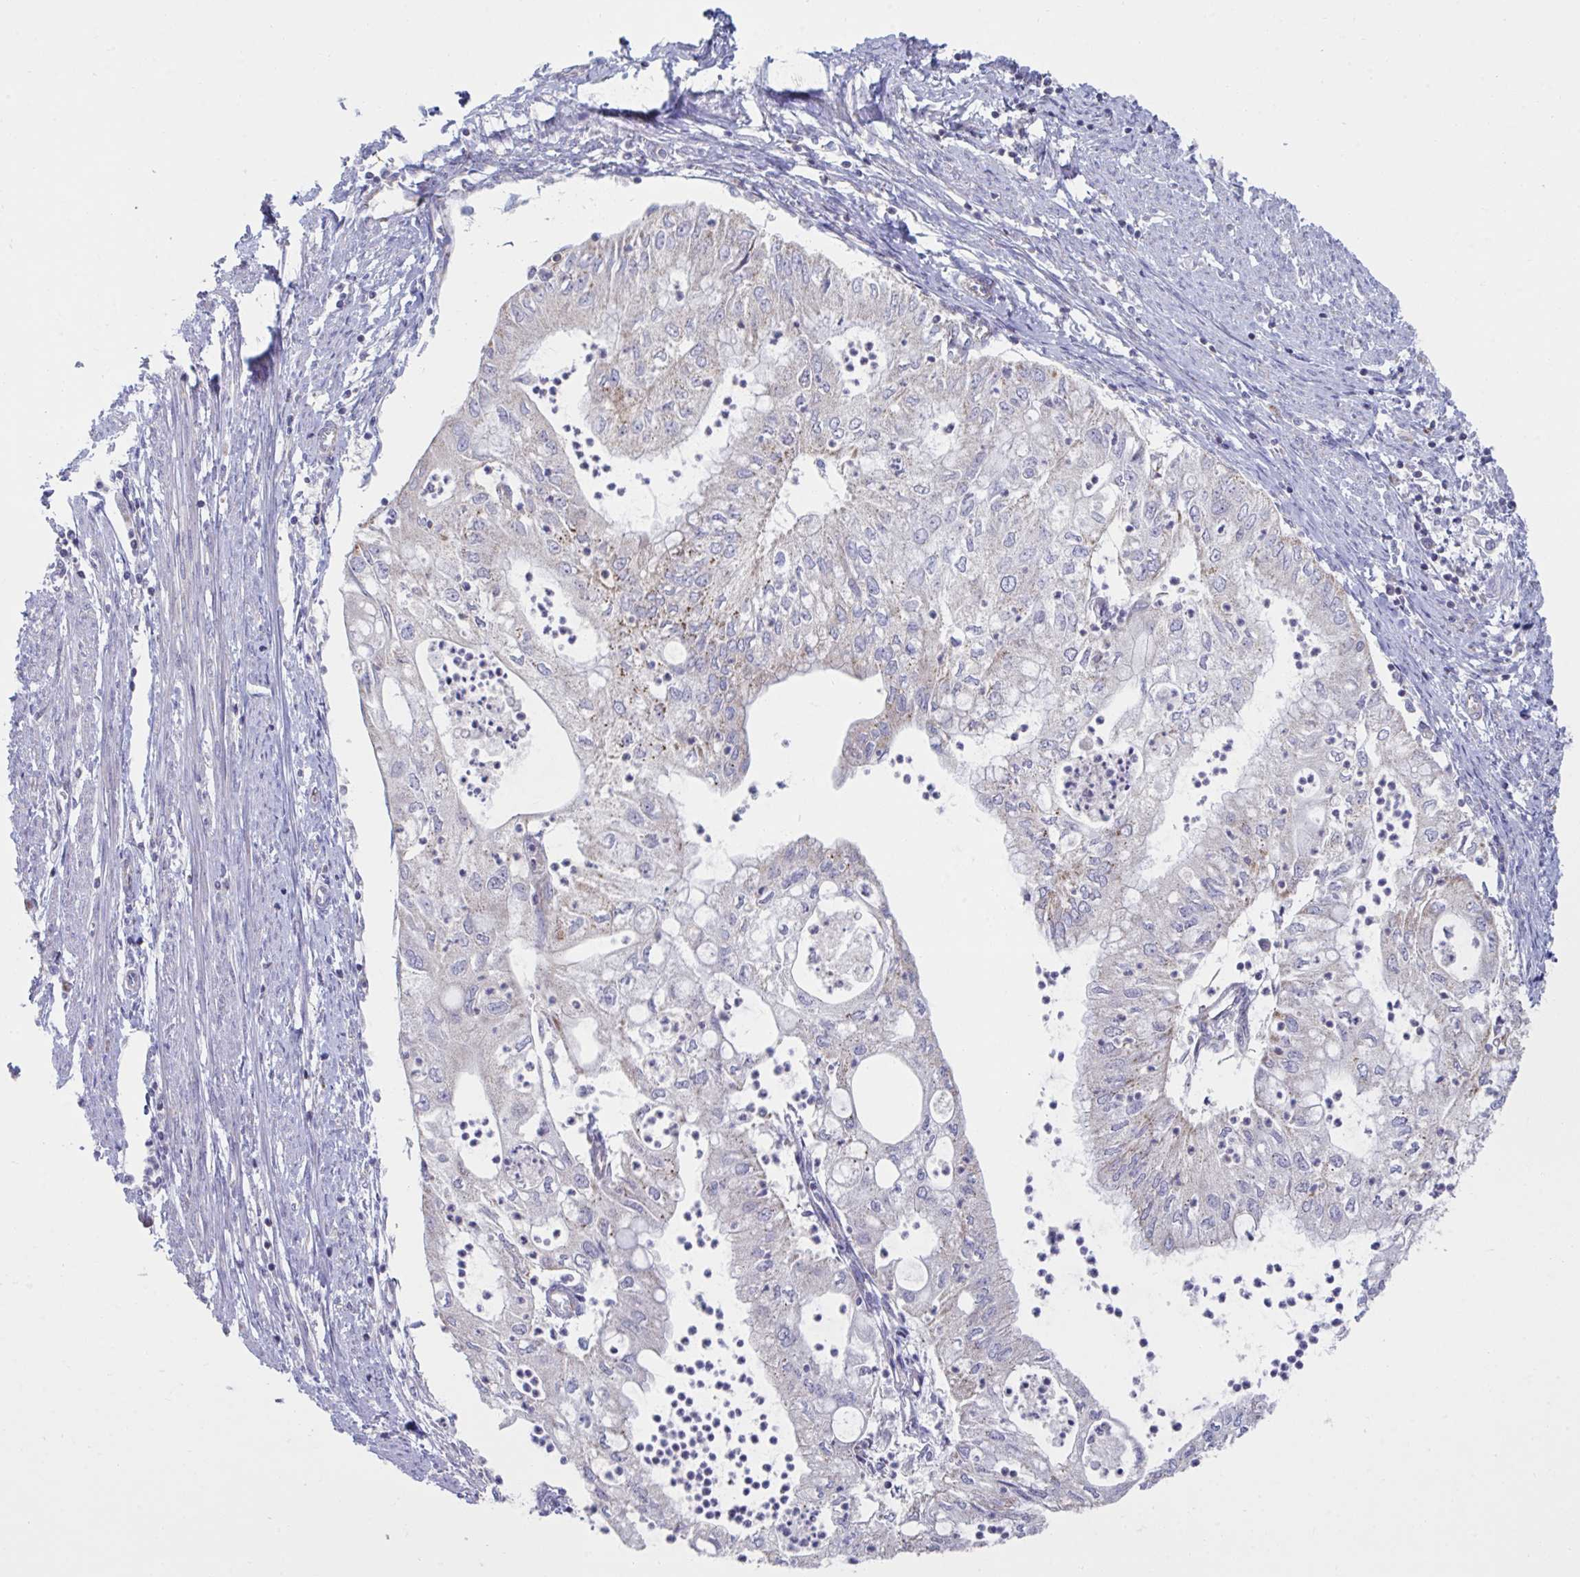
{"staining": {"intensity": "weak", "quantity": "<25%", "location": "cytoplasmic/membranous"}, "tissue": "endometrial cancer", "cell_type": "Tumor cells", "image_type": "cancer", "snomed": [{"axis": "morphology", "description": "Adenocarcinoma, NOS"}, {"axis": "topography", "description": "Endometrium"}], "caption": "Human endometrial adenocarcinoma stained for a protein using immunohistochemistry demonstrates no staining in tumor cells.", "gene": "NDUFA7", "patient": {"sex": "female", "age": 75}}